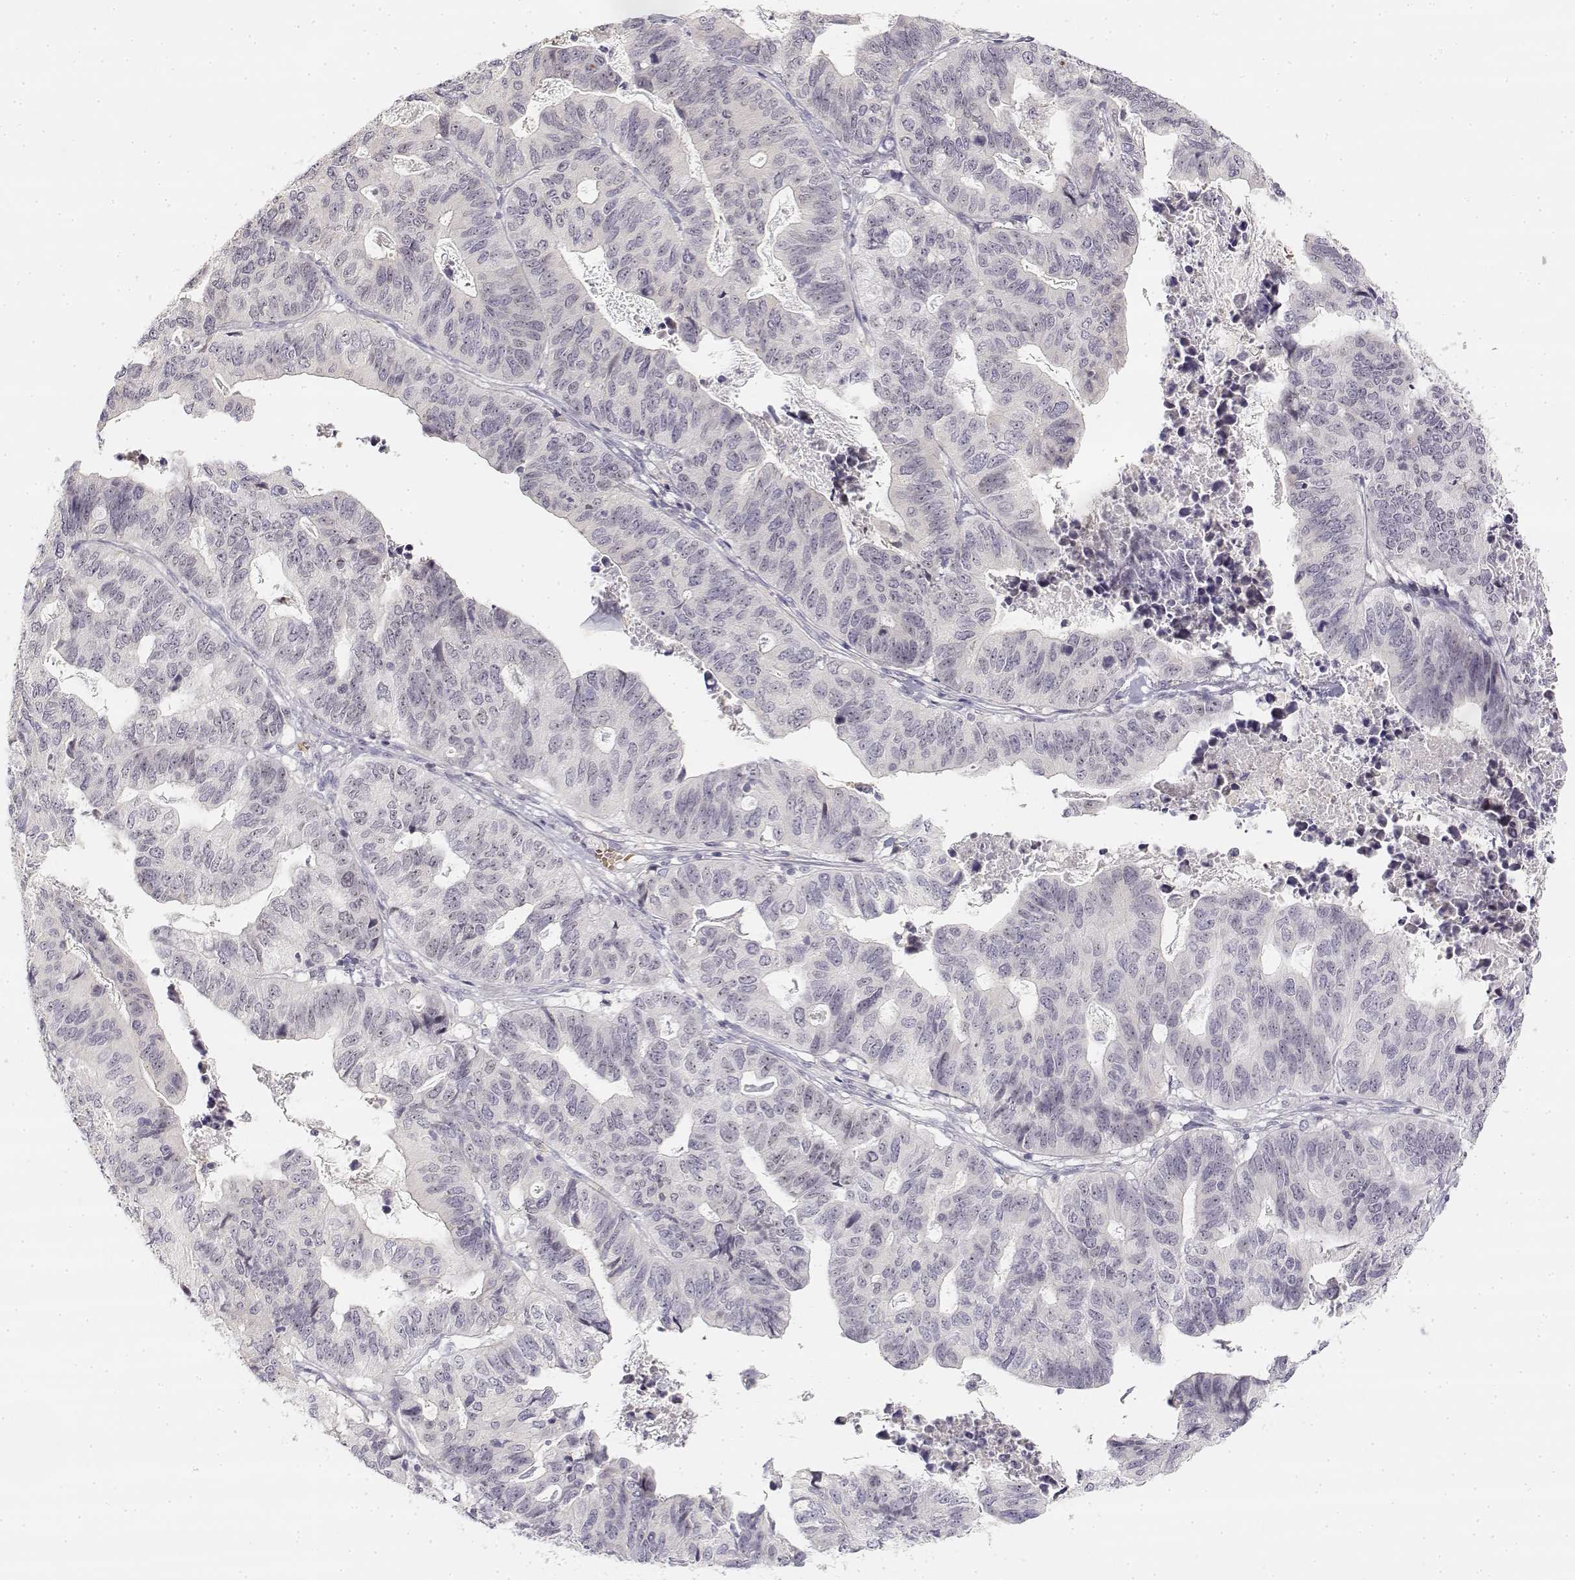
{"staining": {"intensity": "negative", "quantity": "none", "location": "none"}, "tissue": "stomach cancer", "cell_type": "Tumor cells", "image_type": "cancer", "snomed": [{"axis": "morphology", "description": "Adenocarcinoma, NOS"}, {"axis": "topography", "description": "Stomach, upper"}], "caption": "There is no significant staining in tumor cells of stomach adenocarcinoma. (DAB (3,3'-diaminobenzidine) immunohistochemistry visualized using brightfield microscopy, high magnification).", "gene": "GLIPR1L2", "patient": {"sex": "female", "age": 67}}